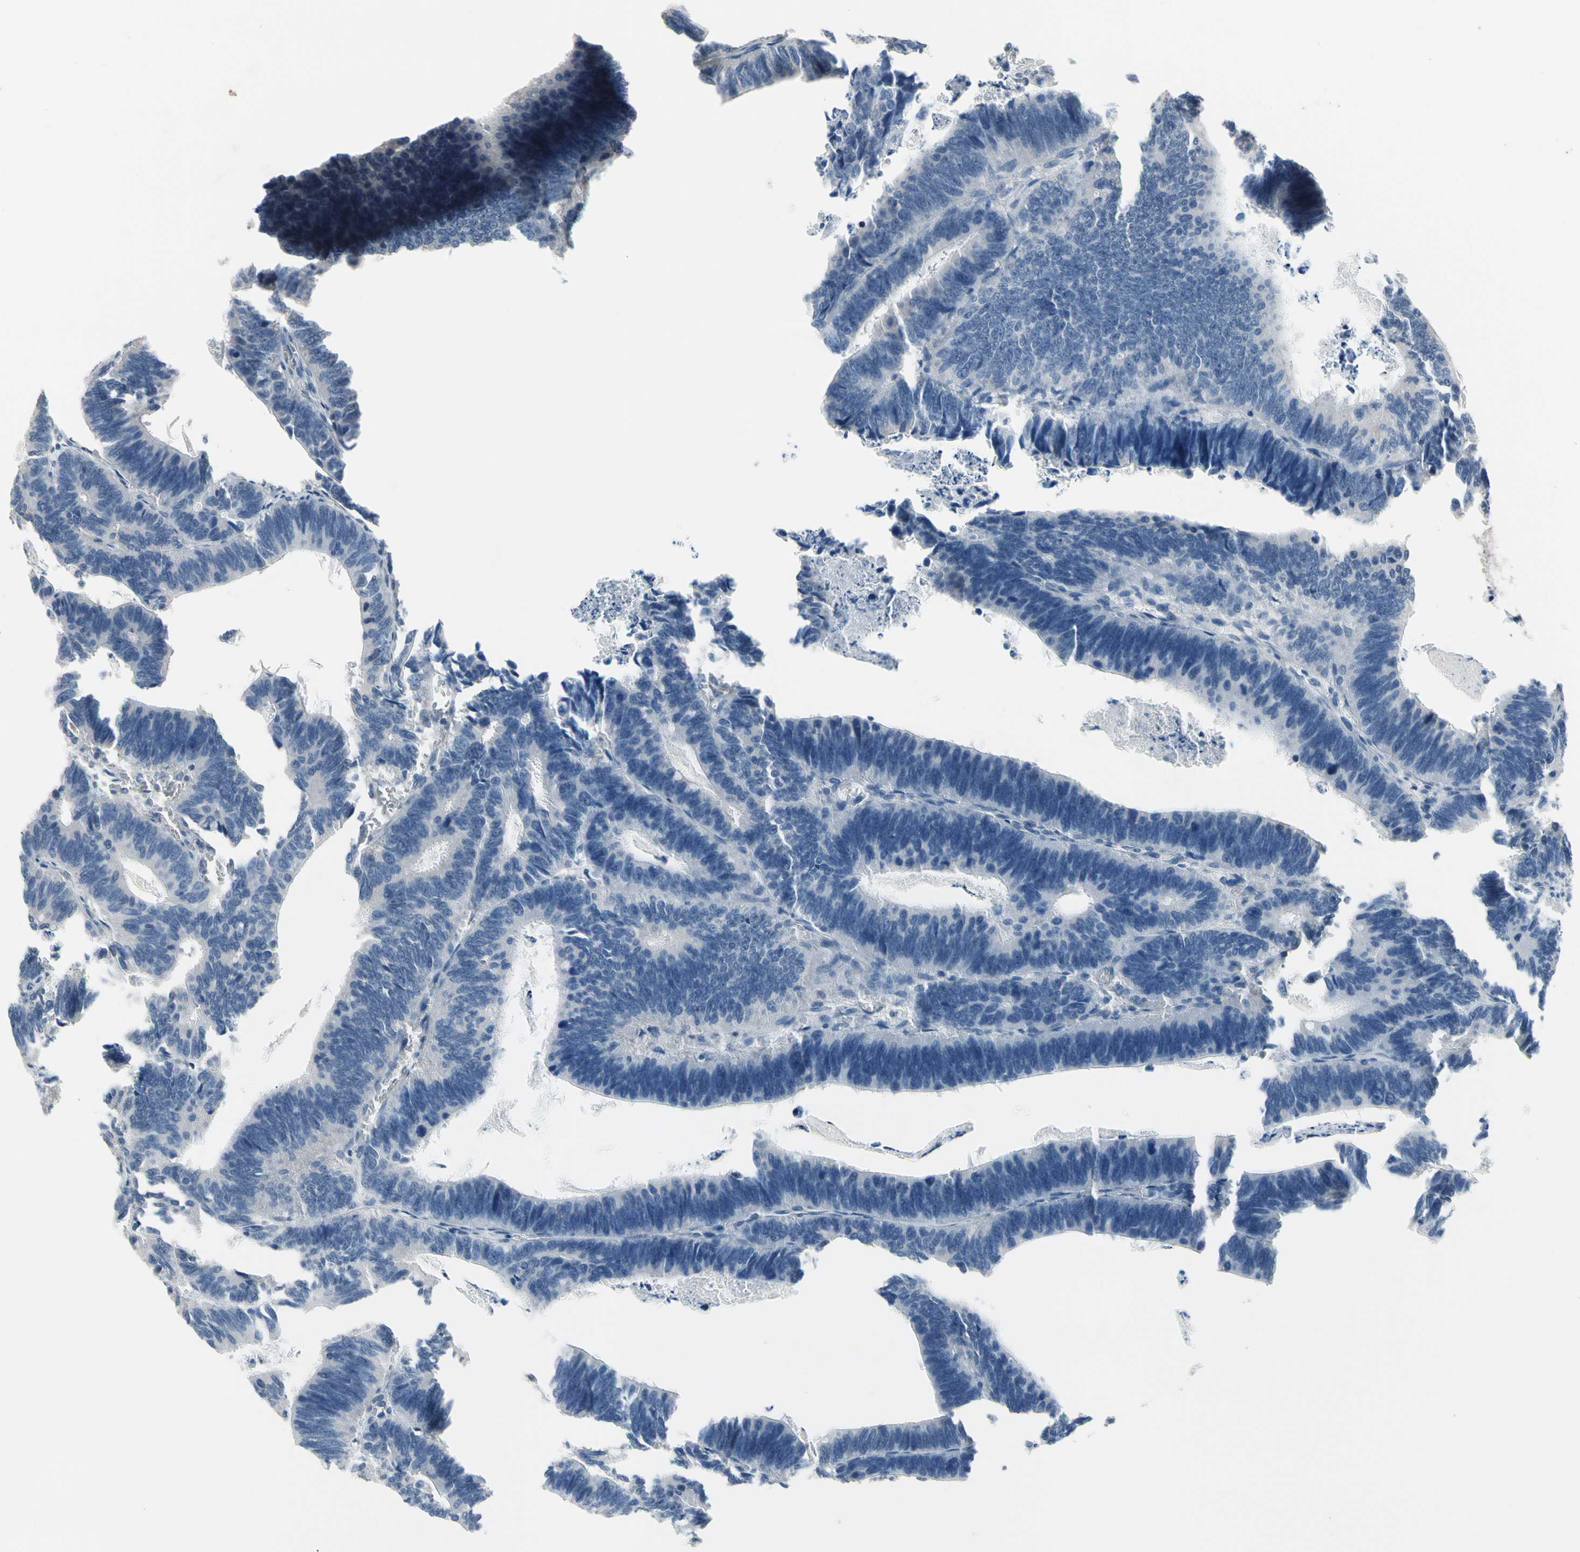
{"staining": {"intensity": "negative", "quantity": "none", "location": "none"}, "tissue": "colorectal cancer", "cell_type": "Tumor cells", "image_type": "cancer", "snomed": [{"axis": "morphology", "description": "Adenocarcinoma, NOS"}, {"axis": "topography", "description": "Colon"}], "caption": "DAB immunohistochemical staining of human adenocarcinoma (colorectal) displays no significant positivity in tumor cells.", "gene": "SV2A", "patient": {"sex": "male", "age": 72}}